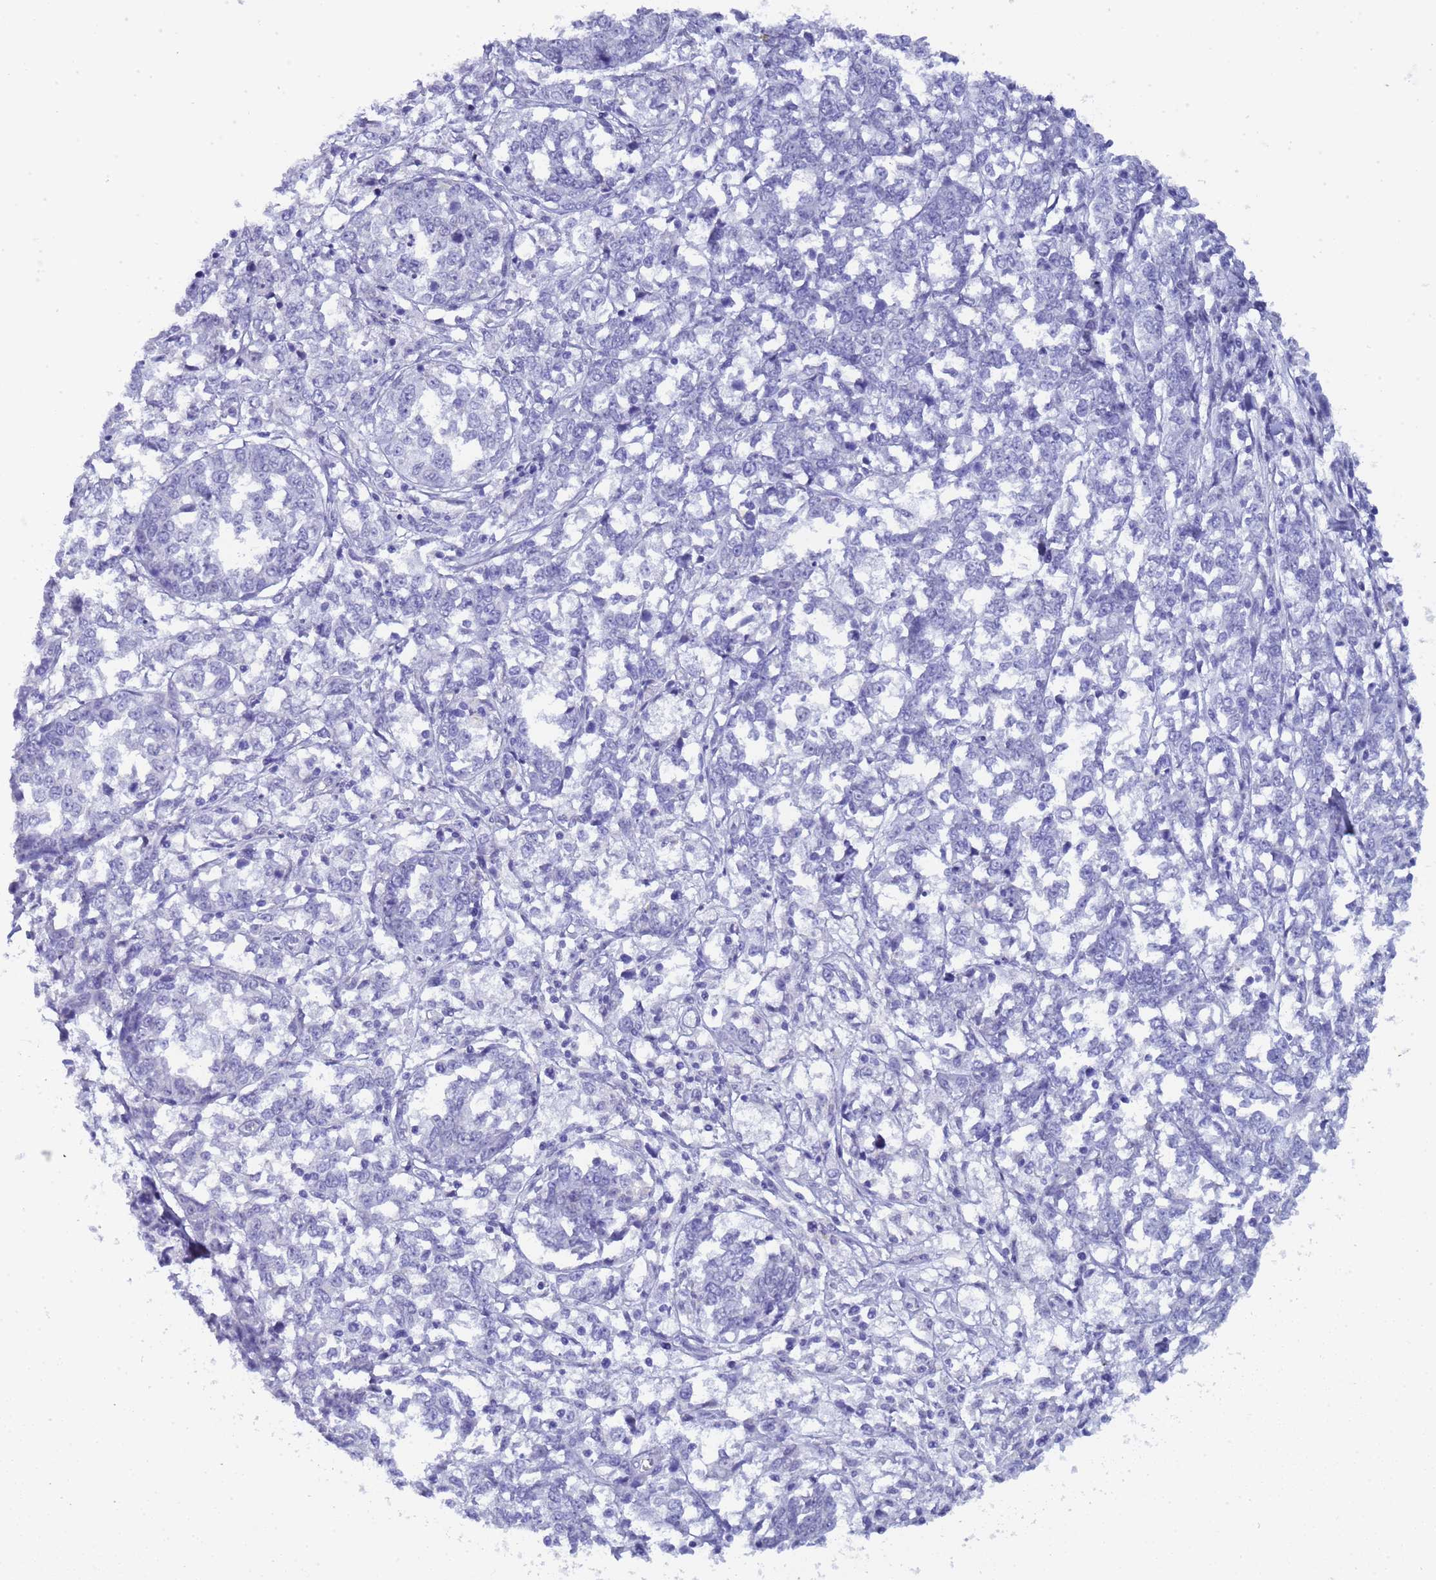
{"staining": {"intensity": "negative", "quantity": "none", "location": "none"}, "tissue": "melanoma", "cell_type": "Tumor cells", "image_type": "cancer", "snomed": [{"axis": "morphology", "description": "Malignant melanoma, NOS"}, {"axis": "topography", "description": "Skin"}], "caption": "There is no significant positivity in tumor cells of malignant melanoma. The staining is performed using DAB (3,3'-diaminobenzidine) brown chromogen with nuclei counter-stained in using hematoxylin.", "gene": "CTRC", "patient": {"sex": "female", "age": 72}}